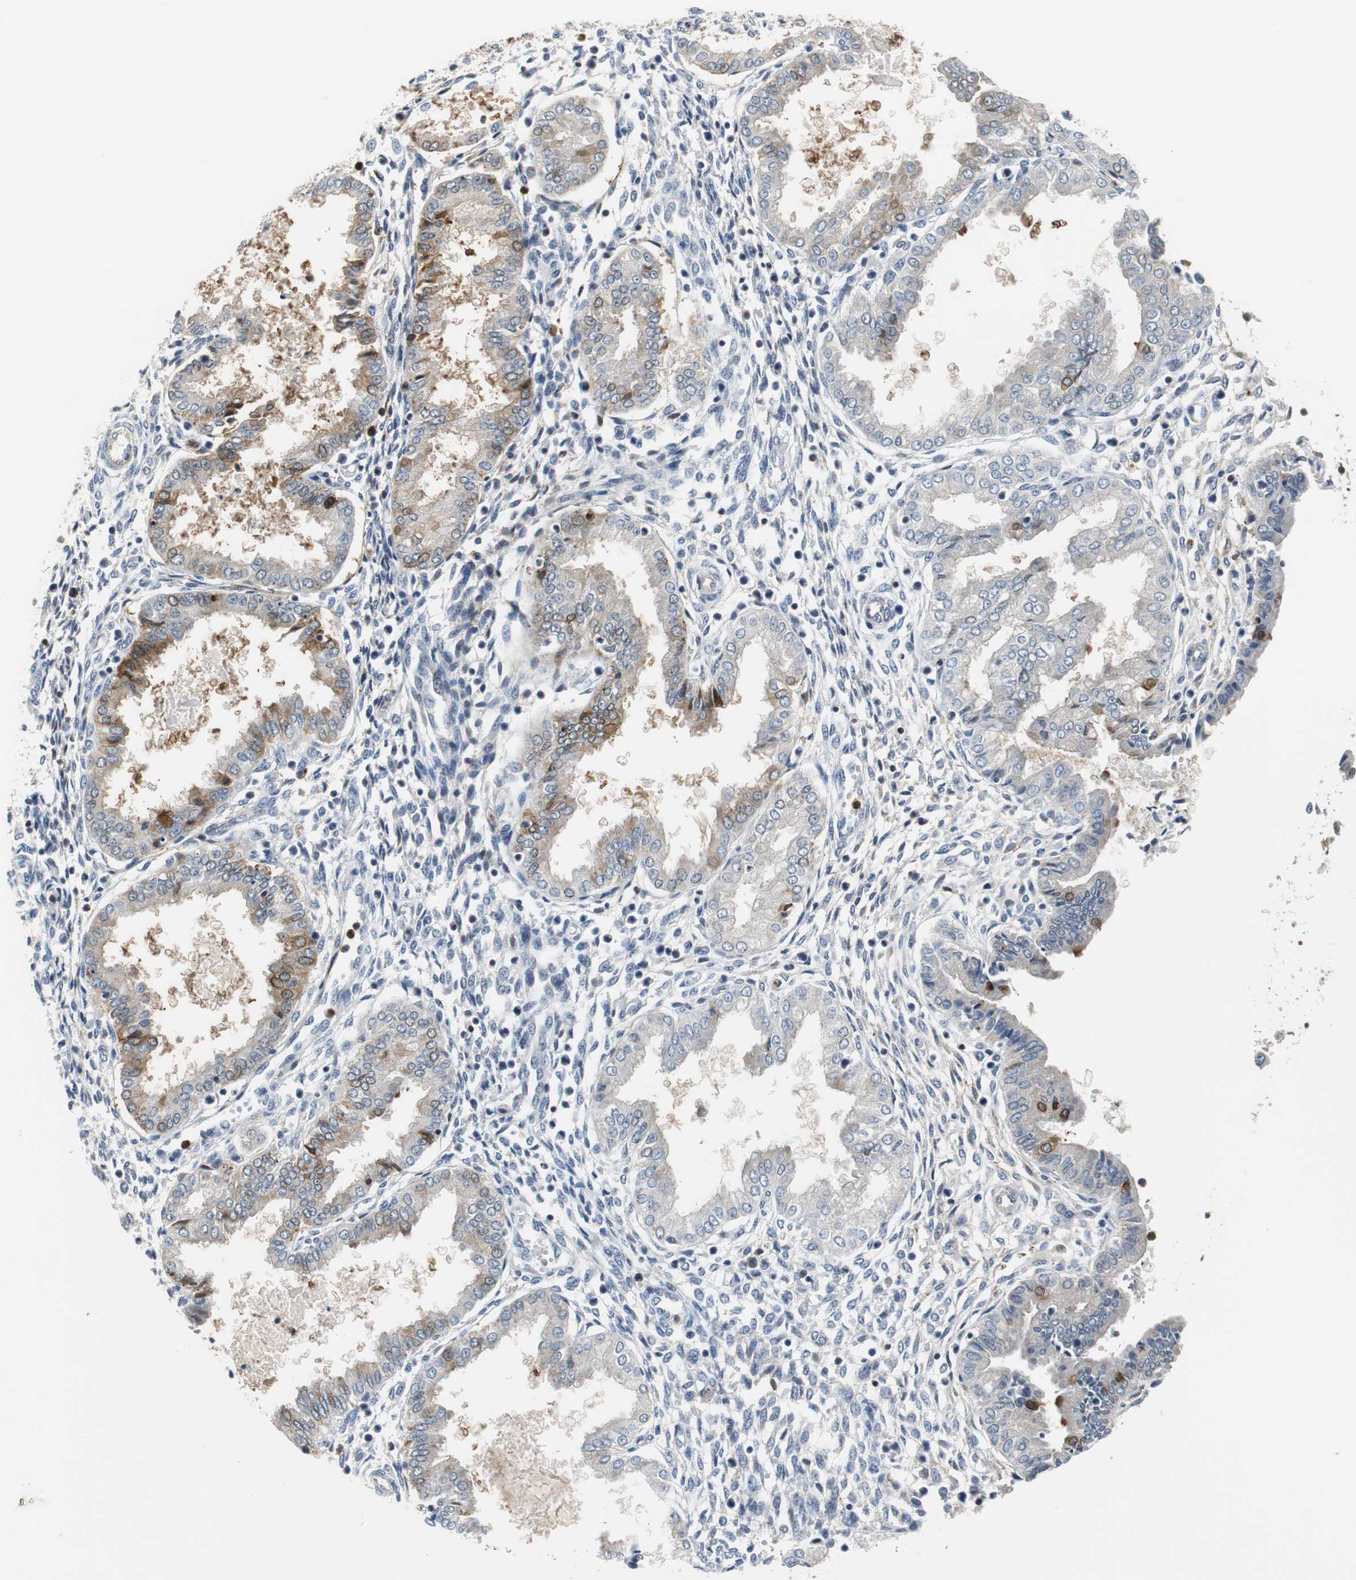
{"staining": {"intensity": "moderate", "quantity": "25%-75%", "location": "nuclear"}, "tissue": "endometrium", "cell_type": "Cells in endometrial stroma", "image_type": "normal", "snomed": [{"axis": "morphology", "description": "Normal tissue, NOS"}, {"axis": "topography", "description": "Endometrium"}], "caption": "Immunohistochemistry (IHC) of unremarkable human endometrium displays medium levels of moderate nuclear positivity in about 25%-75% of cells in endometrial stroma. The staining was performed using DAB (3,3'-diaminobenzidine), with brown indicating positive protein expression. Nuclei are stained blue with hematoxylin.", "gene": "SIRT1", "patient": {"sex": "female", "age": 33}}